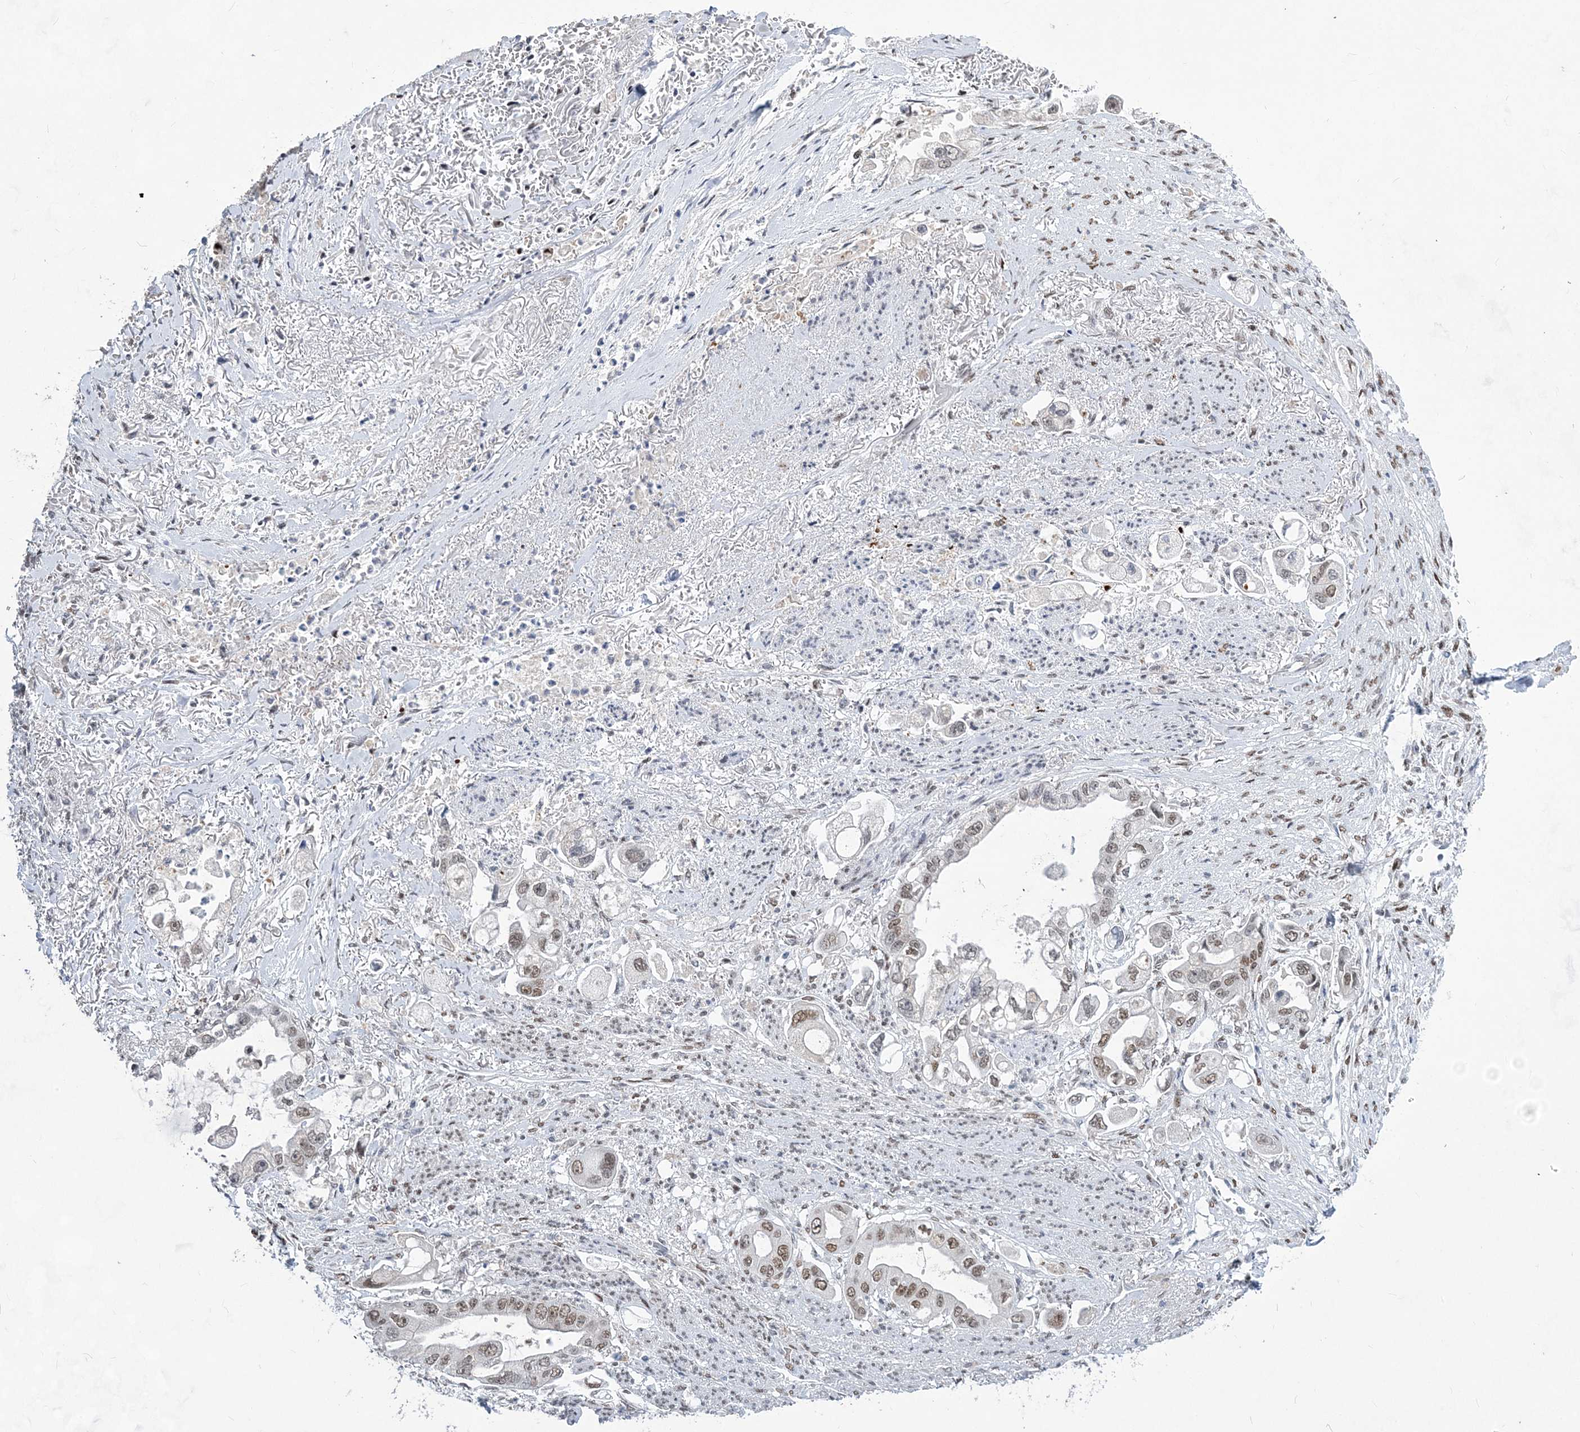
{"staining": {"intensity": "moderate", "quantity": "25%-75%", "location": "nuclear"}, "tissue": "stomach cancer", "cell_type": "Tumor cells", "image_type": "cancer", "snomed": [{"axis": "morphology", "description": "Adenocarcinoma, NOS"}, {"axis": "topography", "description": "Stomach"}], "caption": "The immunohistochemical stain highlights moderate nuclear staining in tumor cells of adenocarcinoma (stomach) tissue.", "gene": "ZBTB7A", "patient": {"sex": "male", "age": 62}}